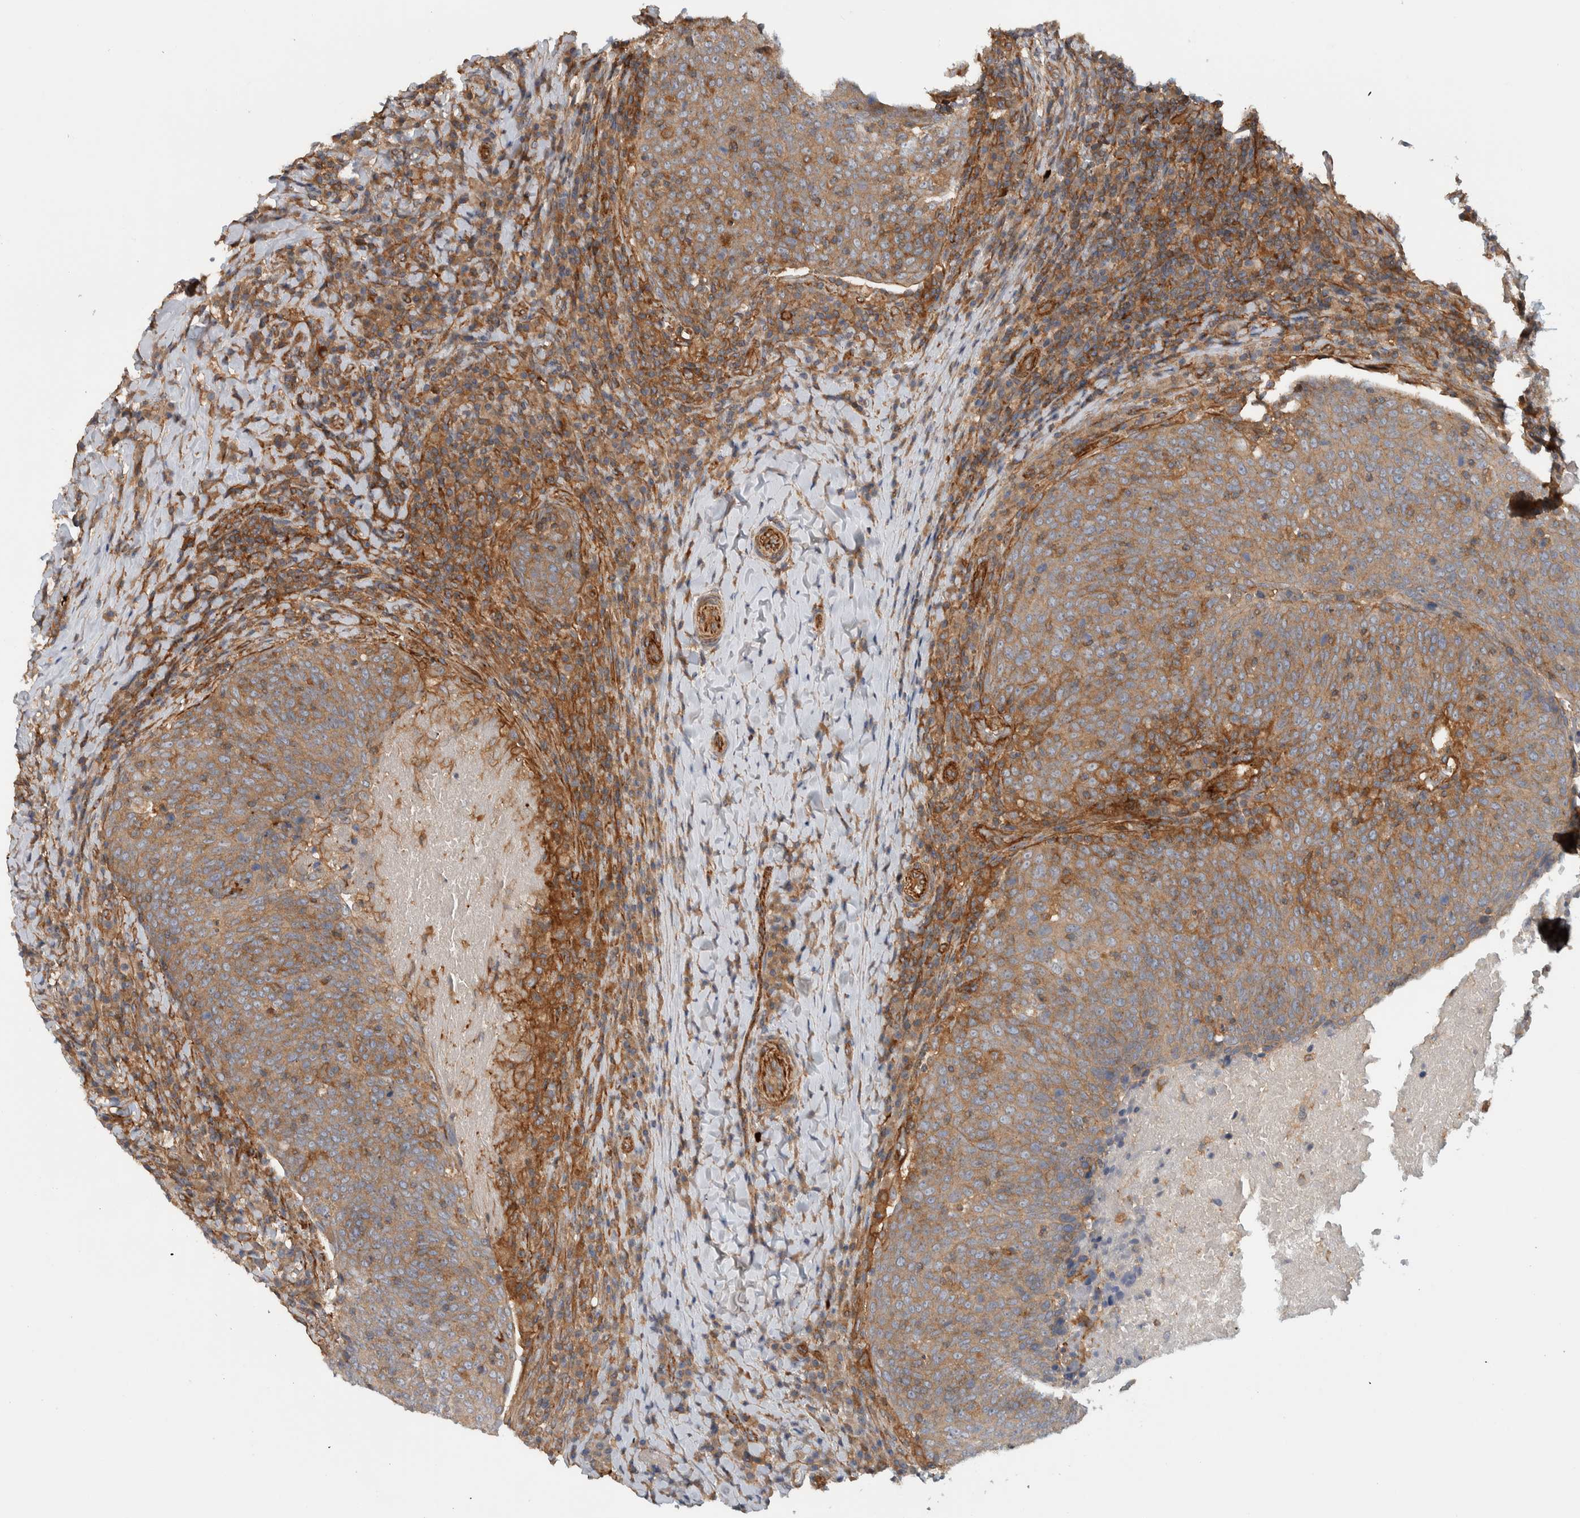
{"staining": {"intensity": "moderate", "quantity": ">75%", "location": "cytoplasmic/membranous"}, "tissue": "head and neck cancer", "cell_type": "Tumor cells", "image_type": "cancer", "snomed": [{"axis": "morphology", "description": "Squamous cell carcinoma, NOS"}, {"axis": "morphology", "description": "Squamous cell carcinoma, metastatic, NOS"}, {"axis": "topography", "description": "Lymph node"}, {"axis": "topography", "description": "Head-Neck"}], "caption": "A medium amount of moderate cytoplasmic/membranous positivity is seen in approximately >75% of tumor cells in metastatic squamous cell carcinoma (head and neck) tissue.", "gene": "MPRIP", "patient": {"sex": "male", "age": 62}}